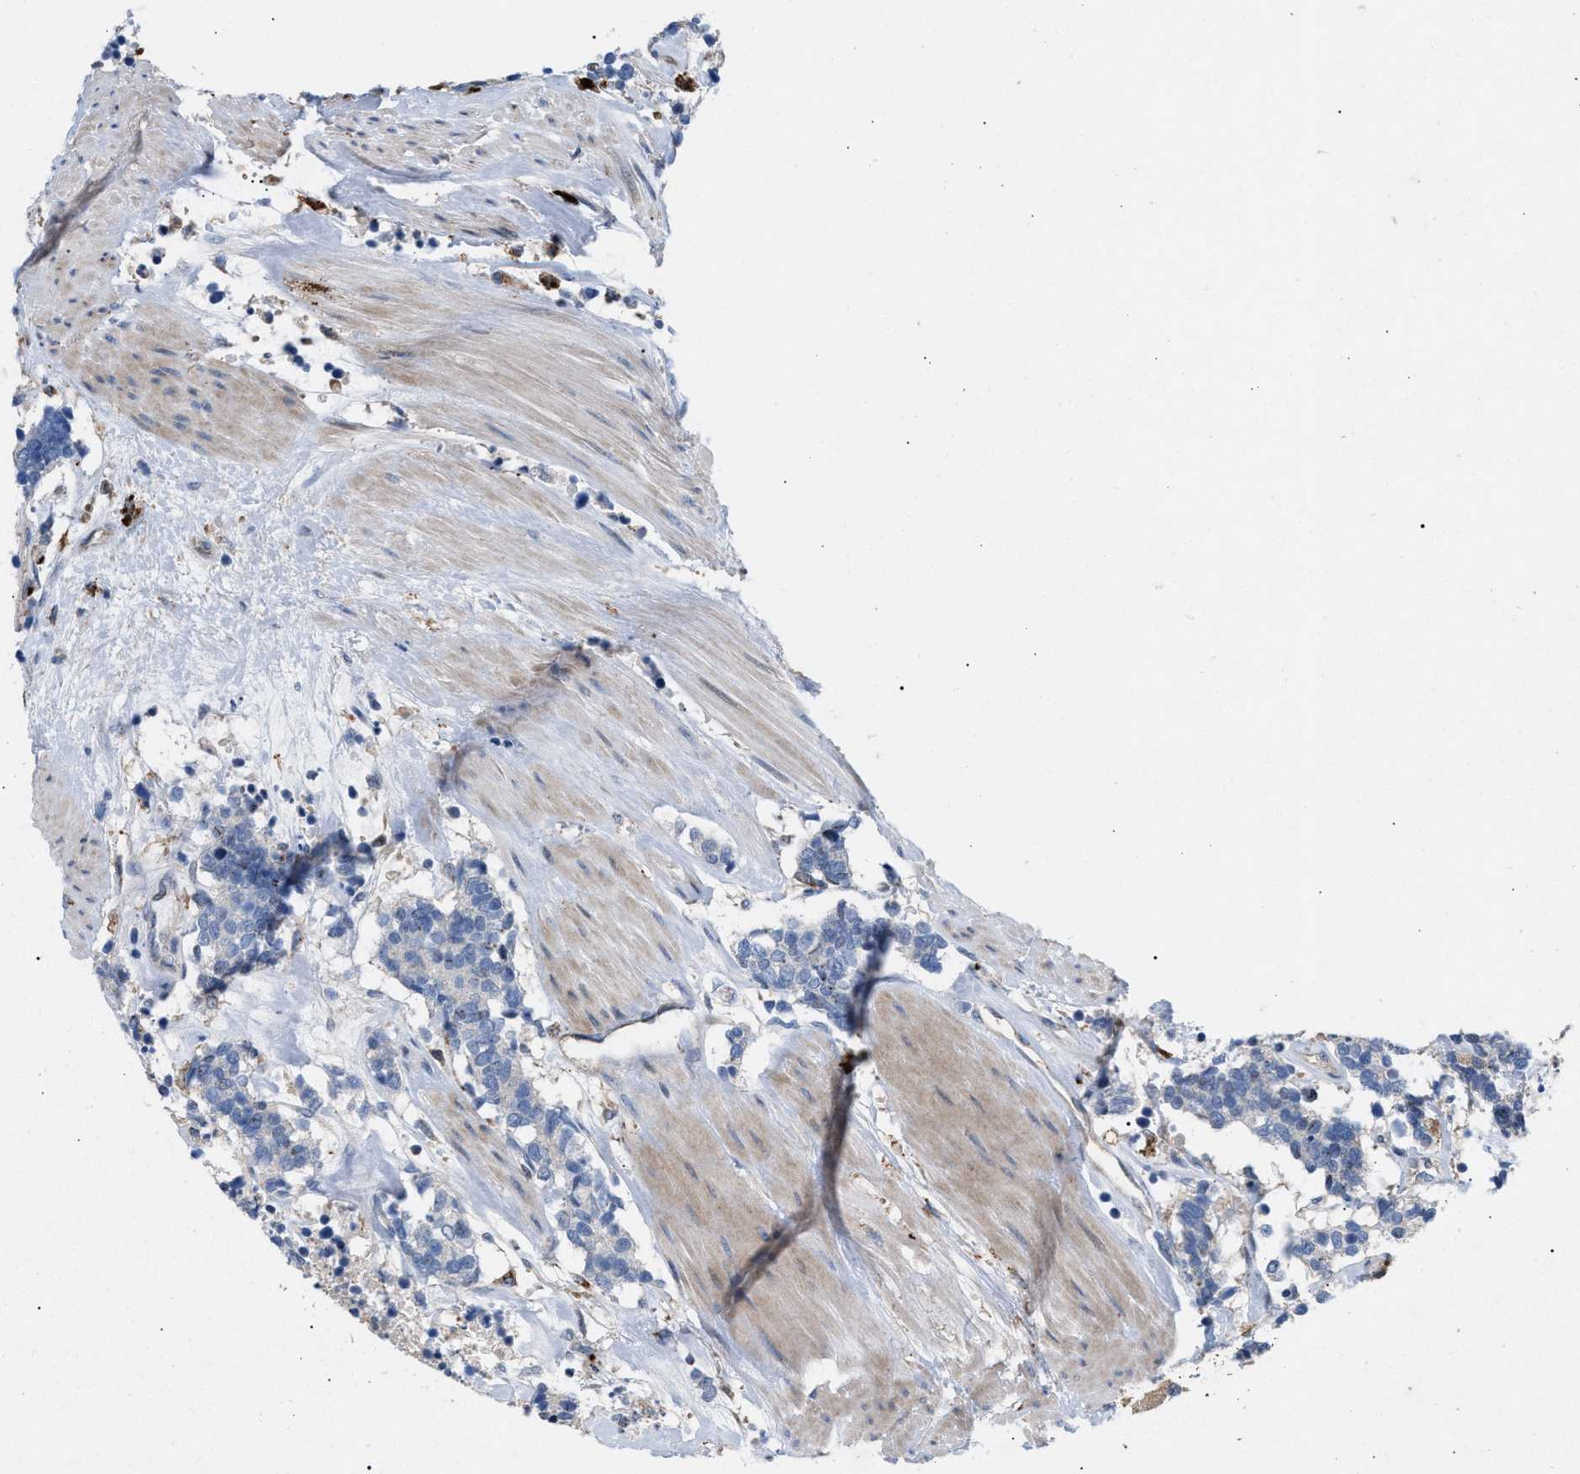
{"staining": {"intensity": "negative", "quantity": "none", "location": "none"}, "tissue": "carcinoid", "cell_type": "Tumor cells", "image_type": "cancer", "snomed": [{"axis": "morphology", "description": "Carcinoma, NOS"}, {"axis": "morphology", "description": "Carcinoid, malignant, NOS"}, {"axis": "topography", "description": "Urinary bladder"}], "caption": "Immunohistochemical staining of human carcinoma exhibits no significant positivity in tumor cells.", "gene": "MBTD1", "patient": {"sex": "male", "age": 57}}